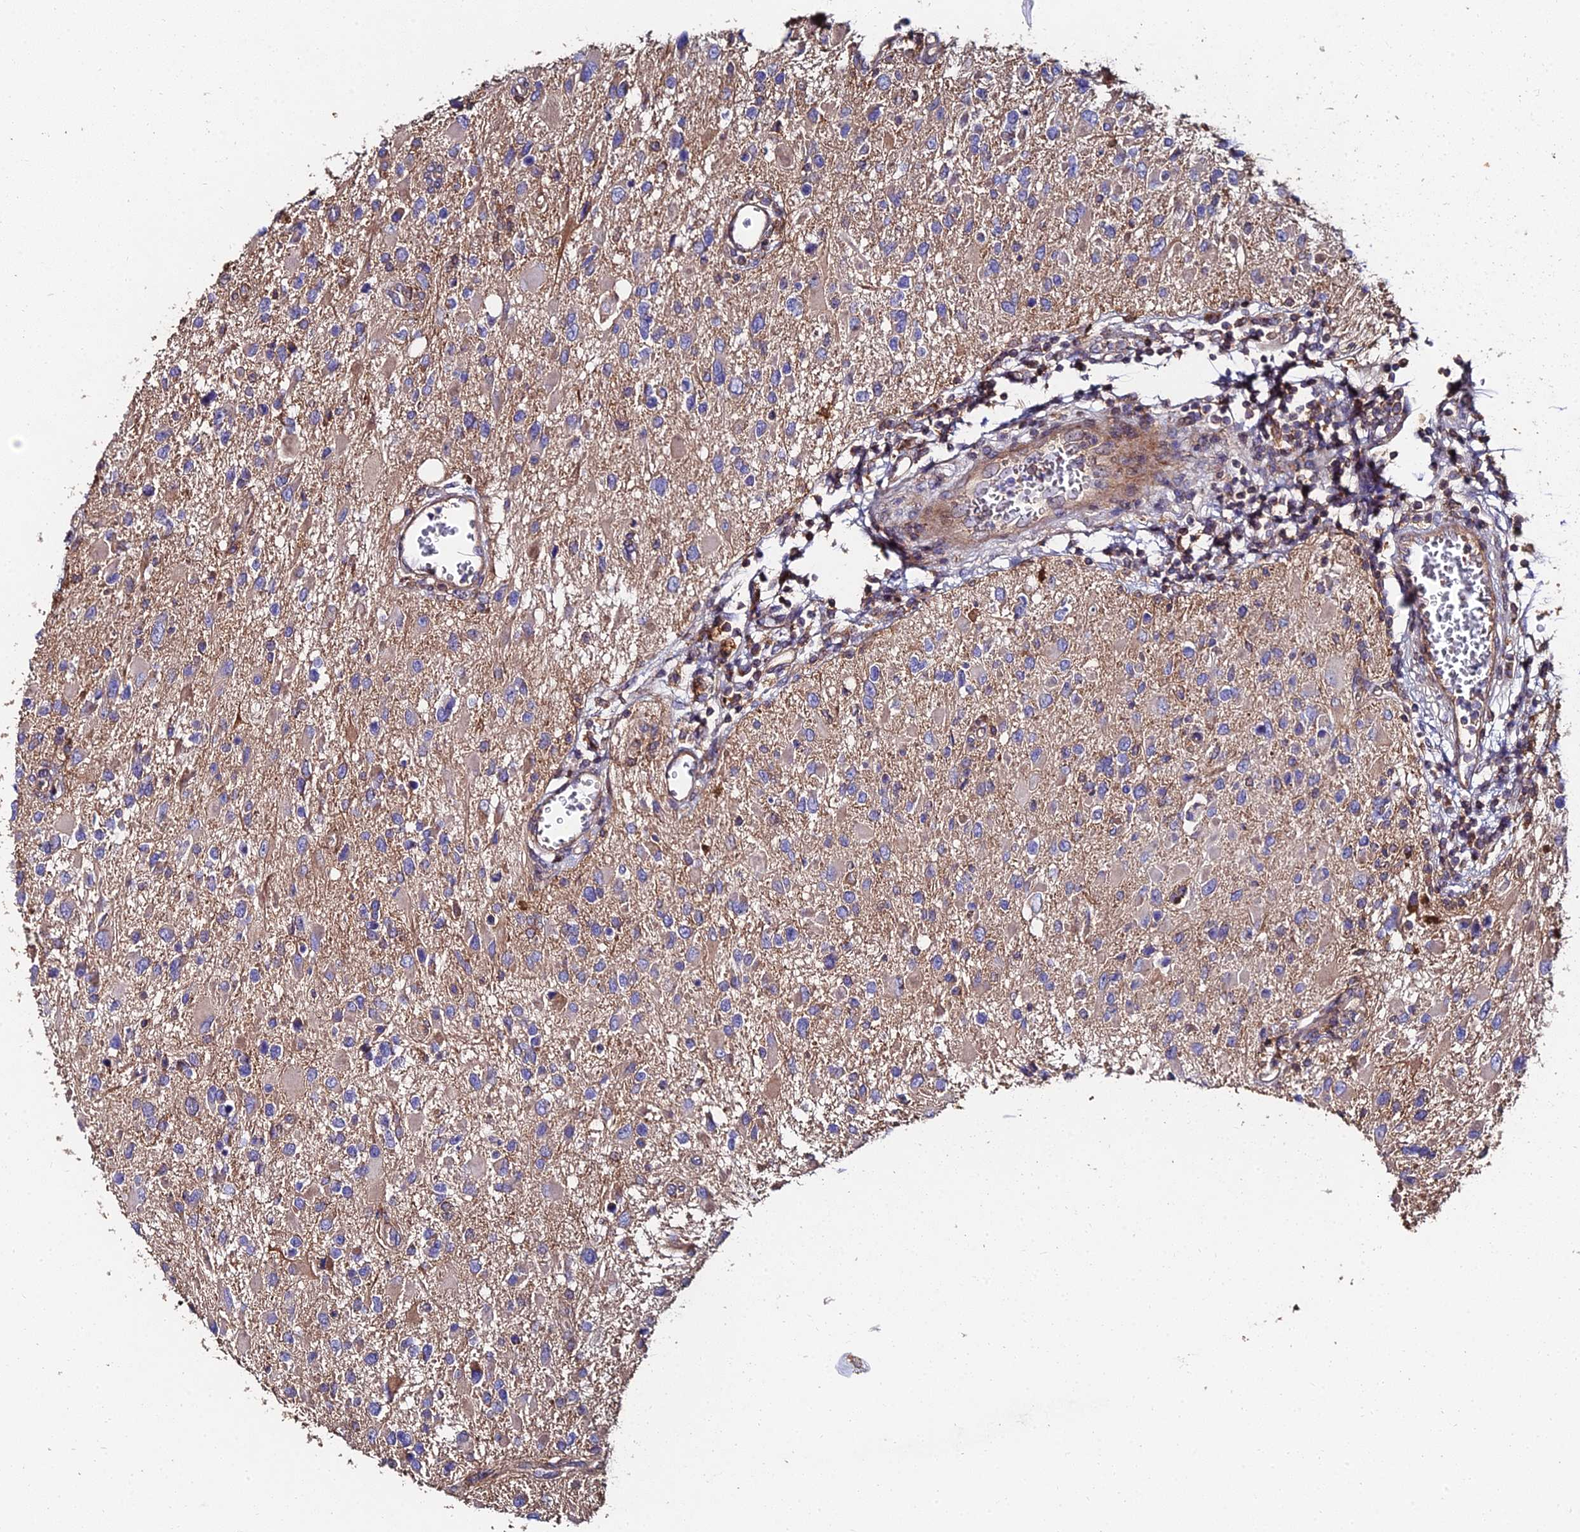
{"staining": {"intensity": "weak", "quantity": "<25%", "location": "cytoplasmic/membranous"}, "tissue": "glioma", "cell_type": "Tumor cells", "image_type": "cancer", "snomed": [{"axis": "morphology", "description": "Glioma, malignant, High grade"}, {"axis": "topography", "description": "Brain"}], "caption": "Human high-grade glioma (malignant) stained for a protein using IHC exhibits no staining in tumor cells.", "gene": "EXT1", "patient": {"sex": "male", "age": 53}}